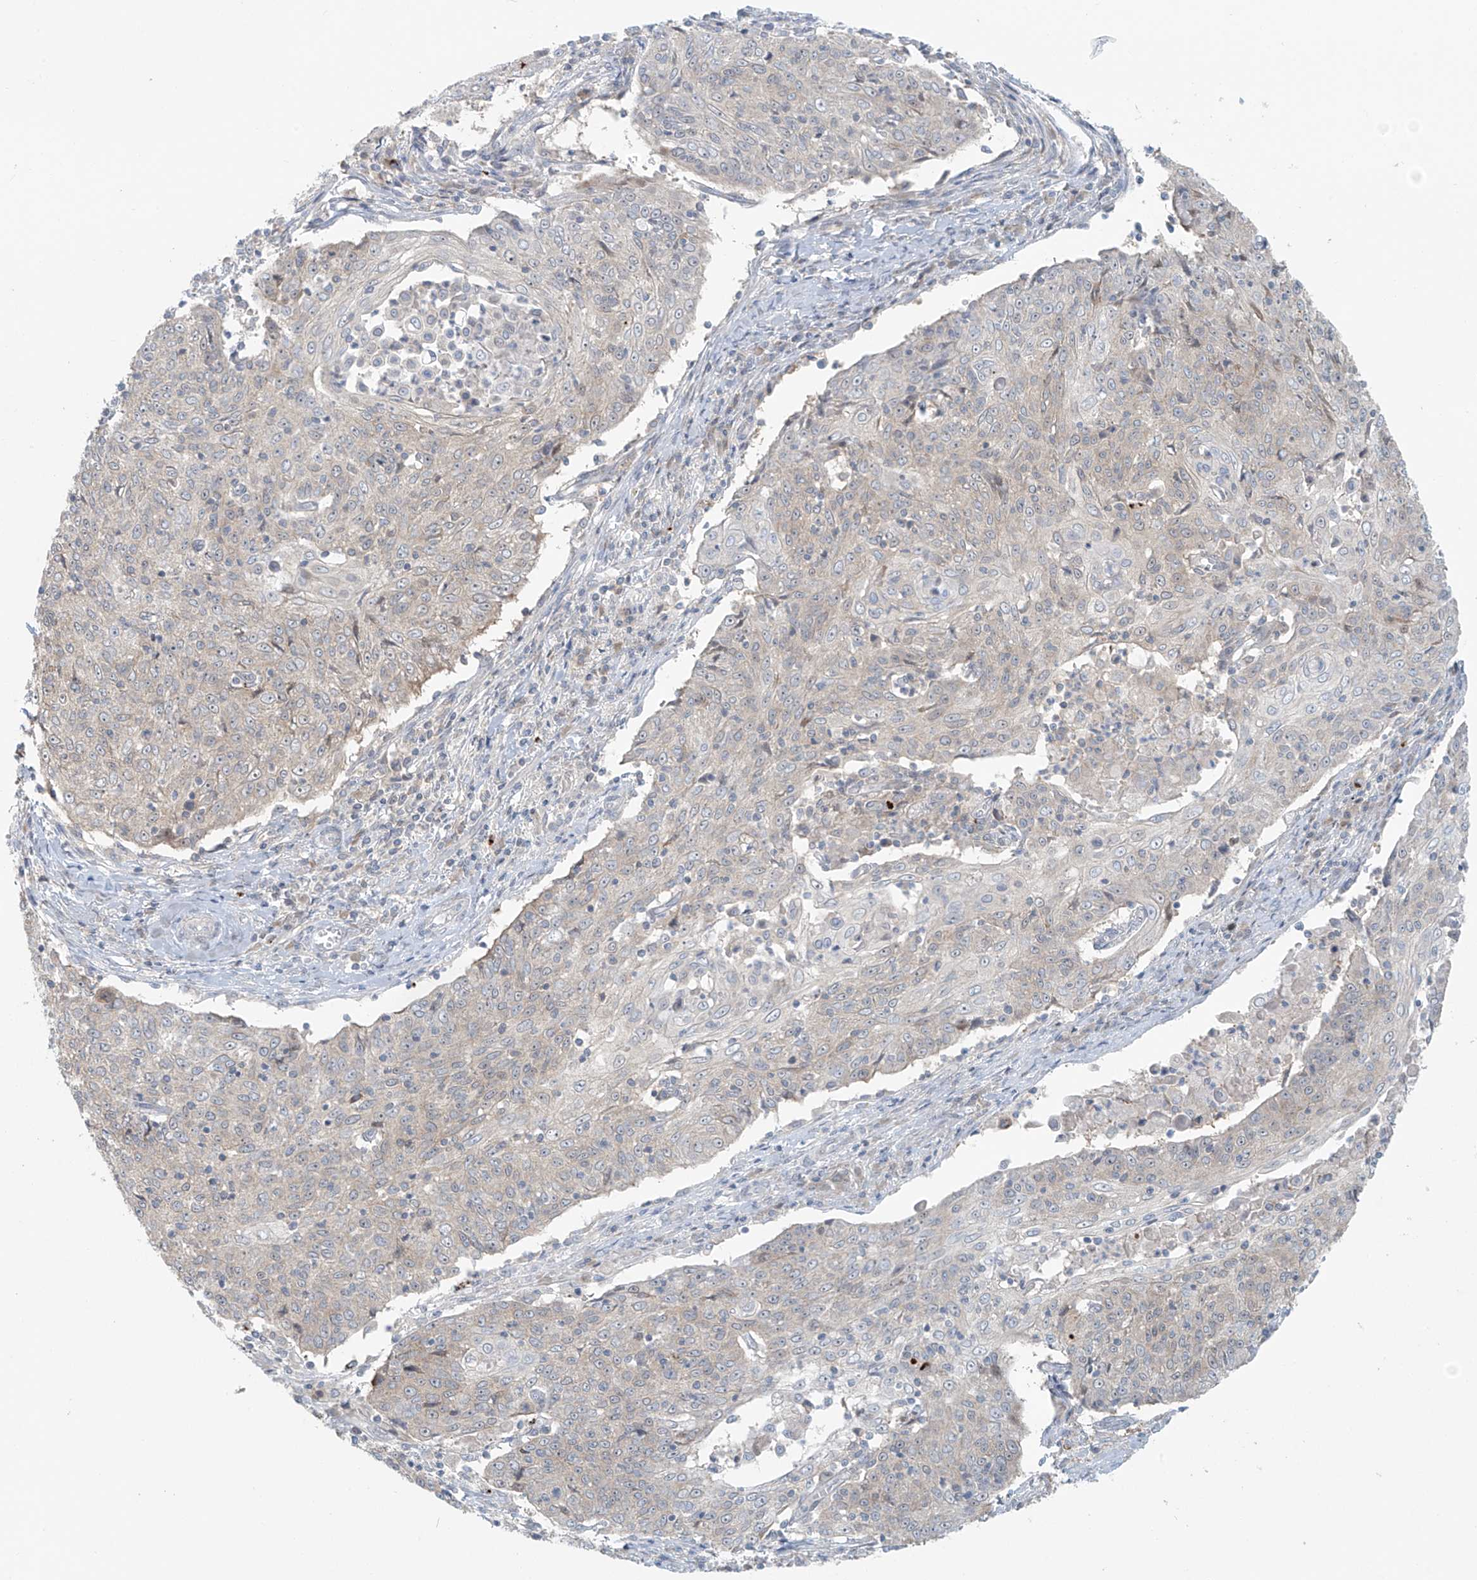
{"staining": {"intensity": "weak", "quantity": "25%-75%", "location": "cytoplasmic/membranous"}, "tissue": "cervical cancer", "cell_type": "Tumor cells", "image_type": "cancer", "snomed": [{"axis": "morphology", "description": "Squamous cell carcinoma, NOS"}, {"axis": "topography", "description": "Cervix"}], "caption": "The photomicrograph reveals immunohistochemical staining of cervical cancer (squamous cell carcinoma). There is weak cytoplasmic/membranous staining is appreciated in about 25%-75% of tumor cells.", "gene": "PPAT", "patient": {"sex": "female", "age": 48}}